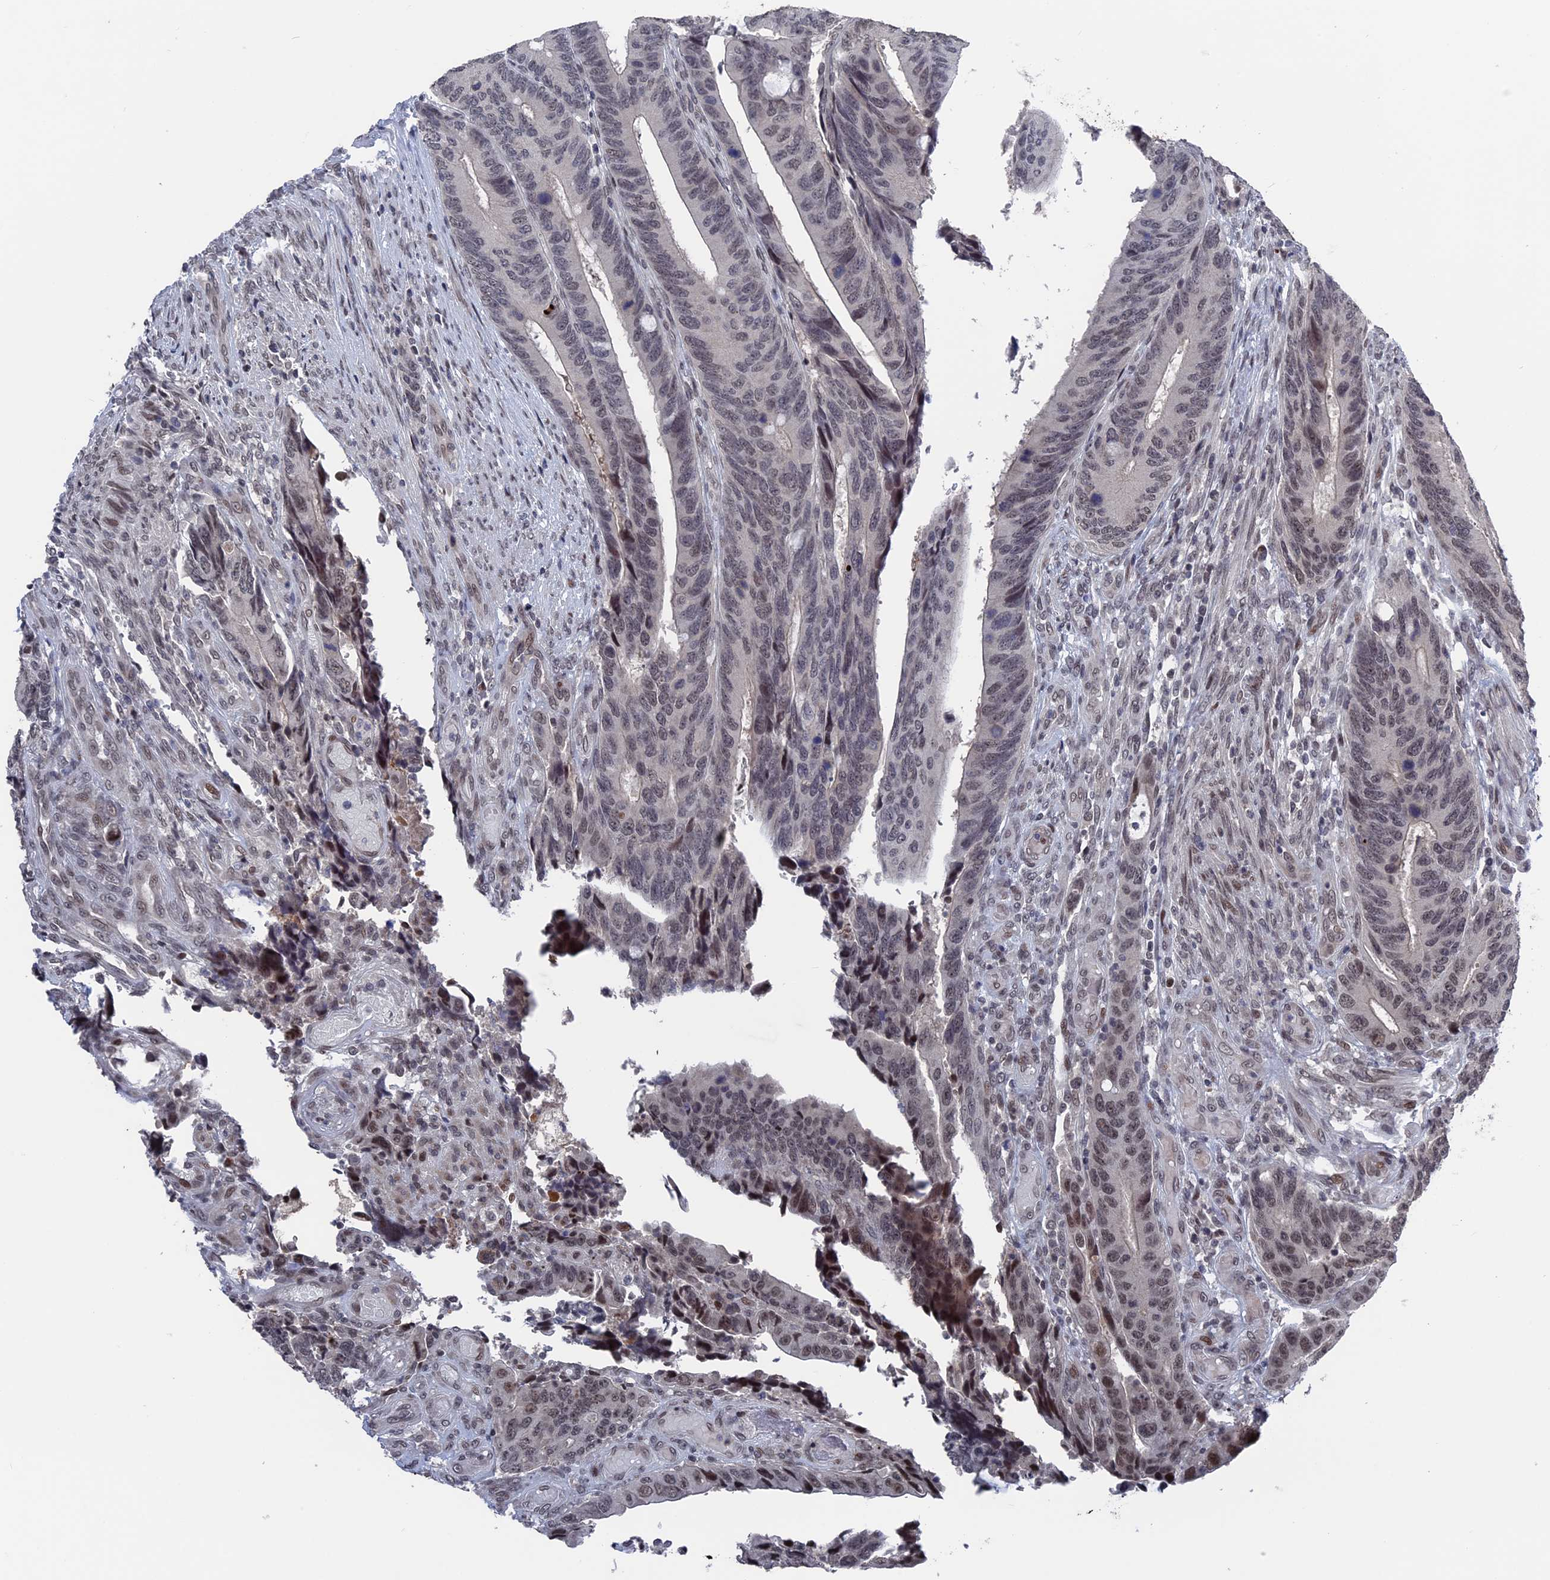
{"staining": {"intensity": "moderate", "quantity": "<25%", "location": "nuclear"}, "tissue": "colorectal cancer", "cell_type": "Tumor cells", "image_type": "cancer", "snomed": [{"axis": "morphology", "description": "Adenocarcinoma, NOS"}, {"axis": "topography", "description": "Colon"}], "caption": "The micrograph shows immunohistochemical staining of colorectal cancer (adenocarcinoma). There is moderate nuclear expression is present in about <25% of tumor cells.", "gene": "NR2C2AP", "patient": {"sex": "male", "age": 87}}